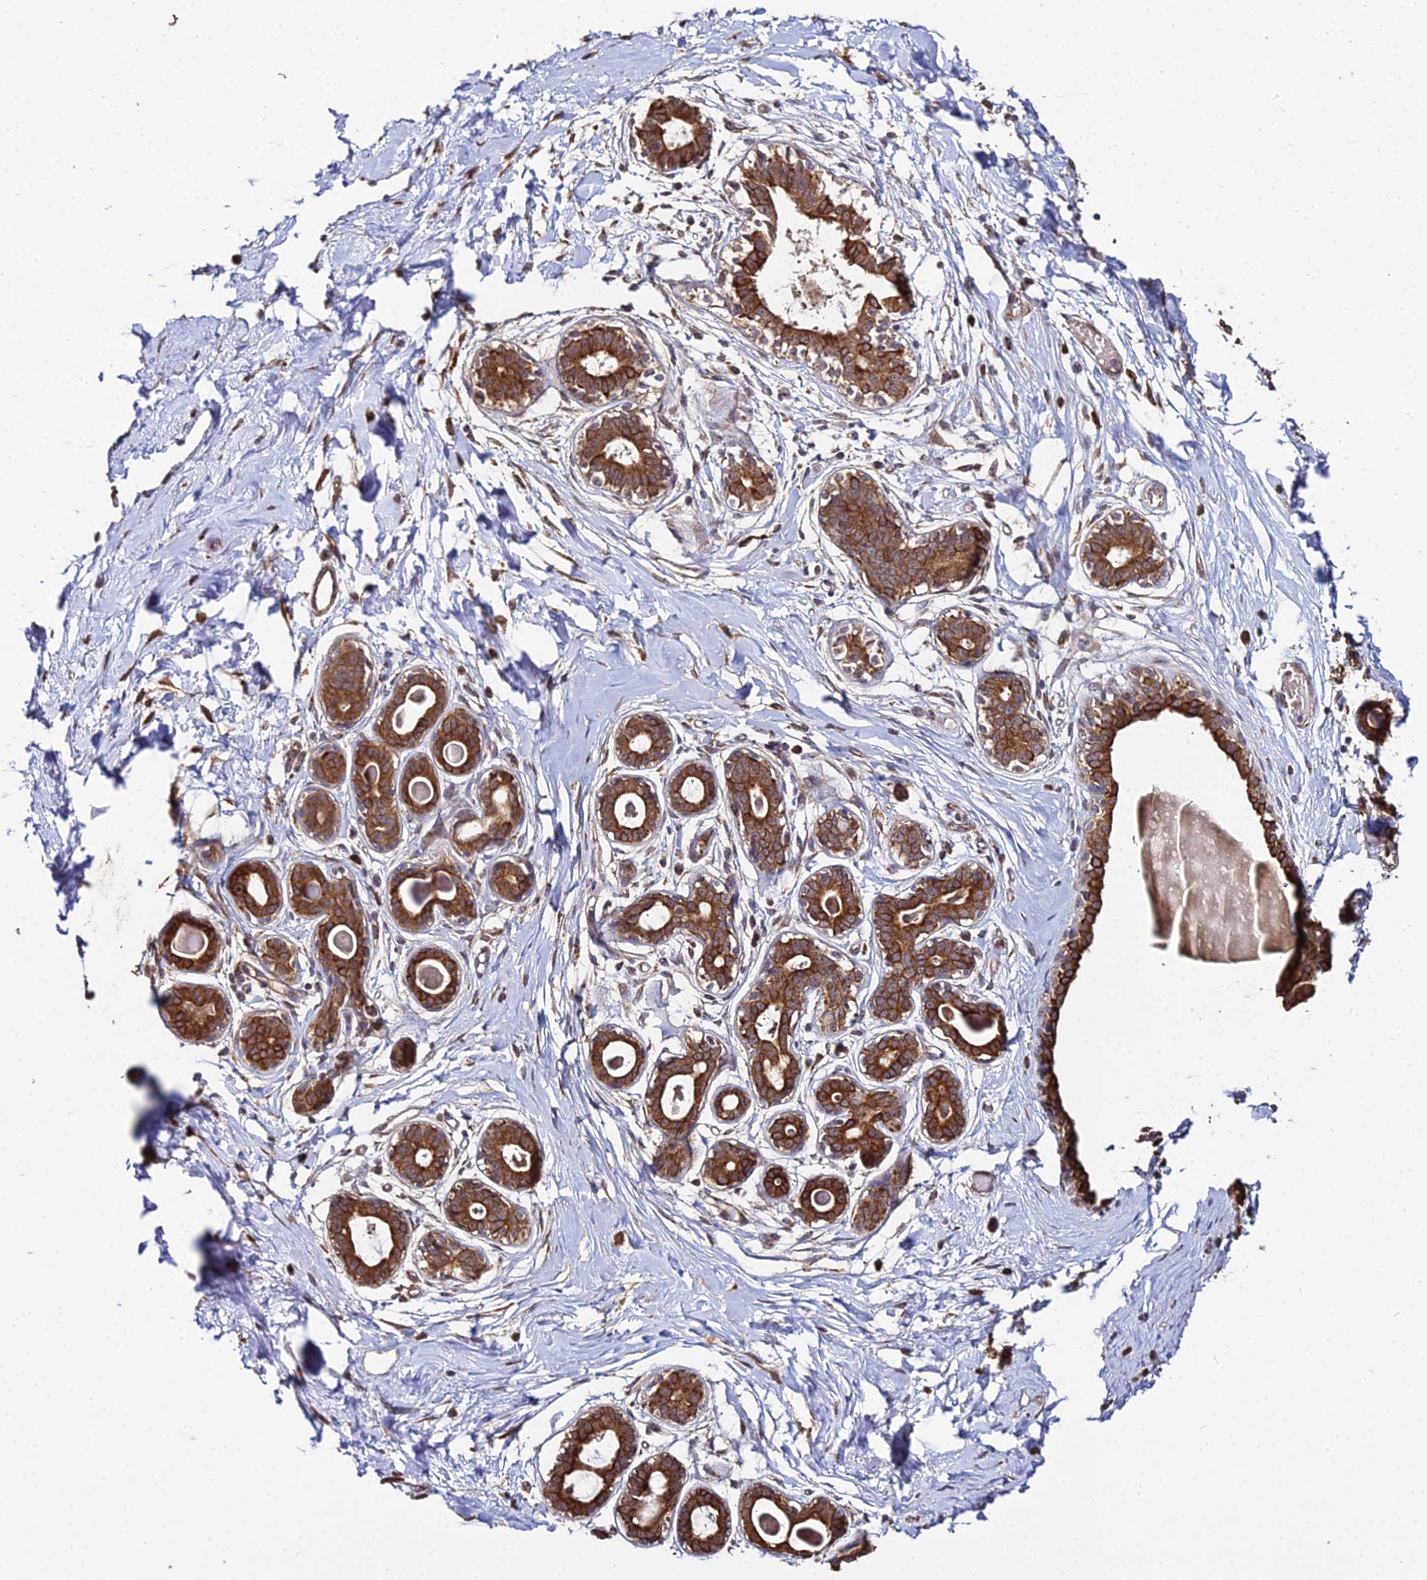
{"staining": {"intensity": "strong", "quantity": ">75%", "location": "cytoplasmic/membranous"}, "tissue": "breast", "cell_type": "Glandular cells", "image_type": "normal", "snomed": [{"axis": "morphology", "description": "Normal tissue, NOS"}, {"axis": "topography", "description": "Breast"}], "caption": "The image displays a brown stain indicating the presence of a protein in the cytoplasmic/membranous of glandular cells in breast.", "gene": "ENSG00000258465", "patient": {"sex": "female", "age": 45}}